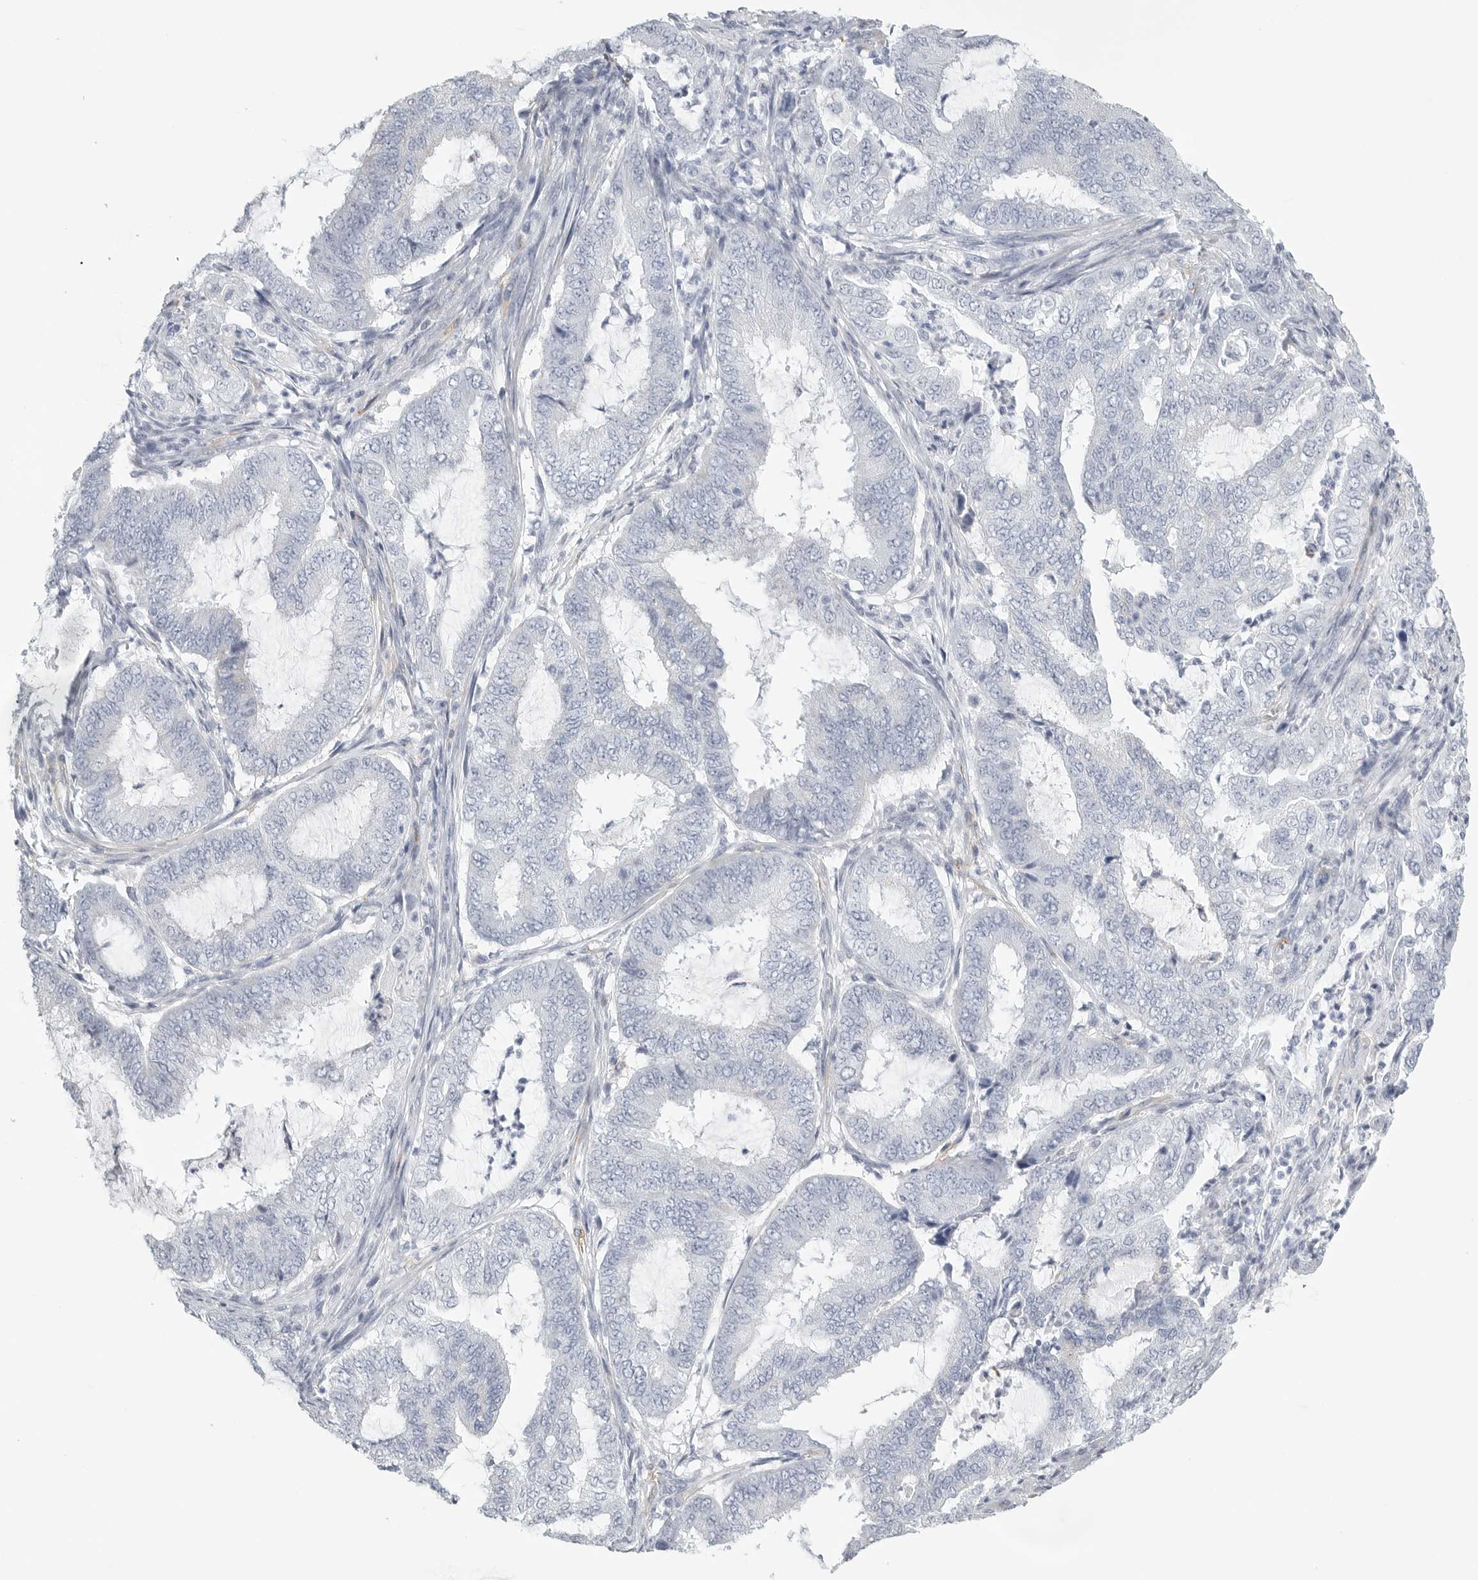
{"staining": {"intensity": "negative", "quantity": "none", "location": "none"}, "tissue": "endometrial cancer", "cell_type": "Tumor cells", "image_type": "cancer", "snomed": [{"axis": "morphology", "description": "Adenocarcinoma, NOS"}, {"axis": "topography", "description": "Endometrium"}], "caption": "This micrograph is of endometrial cancer stained with immunohistochemistry (IHC) to label a protein in brown with the nuclei are counter-stained blue. There is no positivity in tumor cells. Nuclei are stained in blue.", "gene": "TNR", "patient": {"sex": "female", "age": 51}}